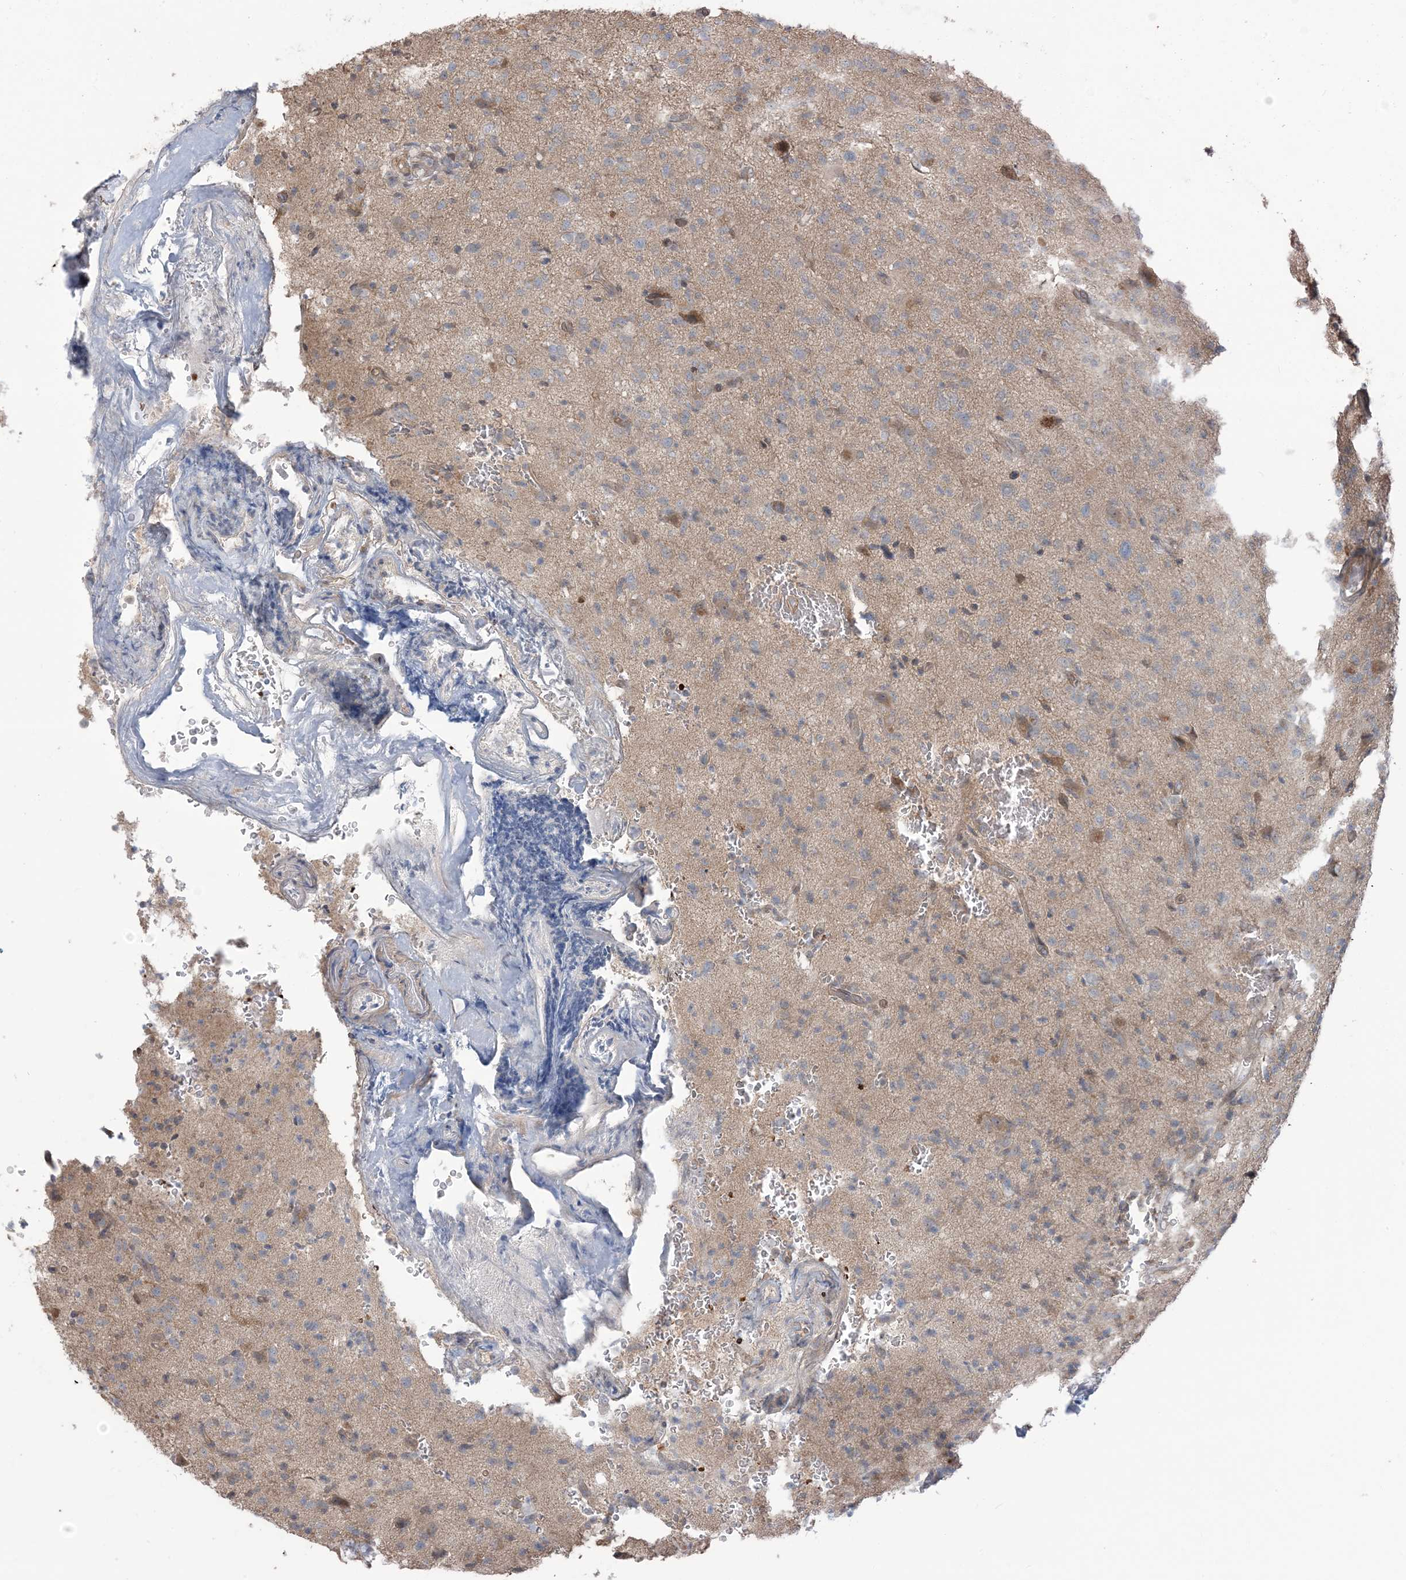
{"staining": {"intensity": "weak", "quantity": "<25%", "location": "cytoplasmic/membranous"}, "tissue": "glioma", "cell_type": "Tumor cells", "image_type": "cancer", "snomed": [{"axis": "morphology", "description": "Glioma, malignant, High grade"}, {"axis": "topography", "description": "Brain"}], "caption": "The image exhibits no significant positivity in tumor cells of malignant glioma (high-grade). Brightfield microscopy of IHC stained with DAB (brown) and hematoxylin (blue), captured at high magnification.", "gene": "ERI2", "patient": {"sex": "female", "age": 57}}